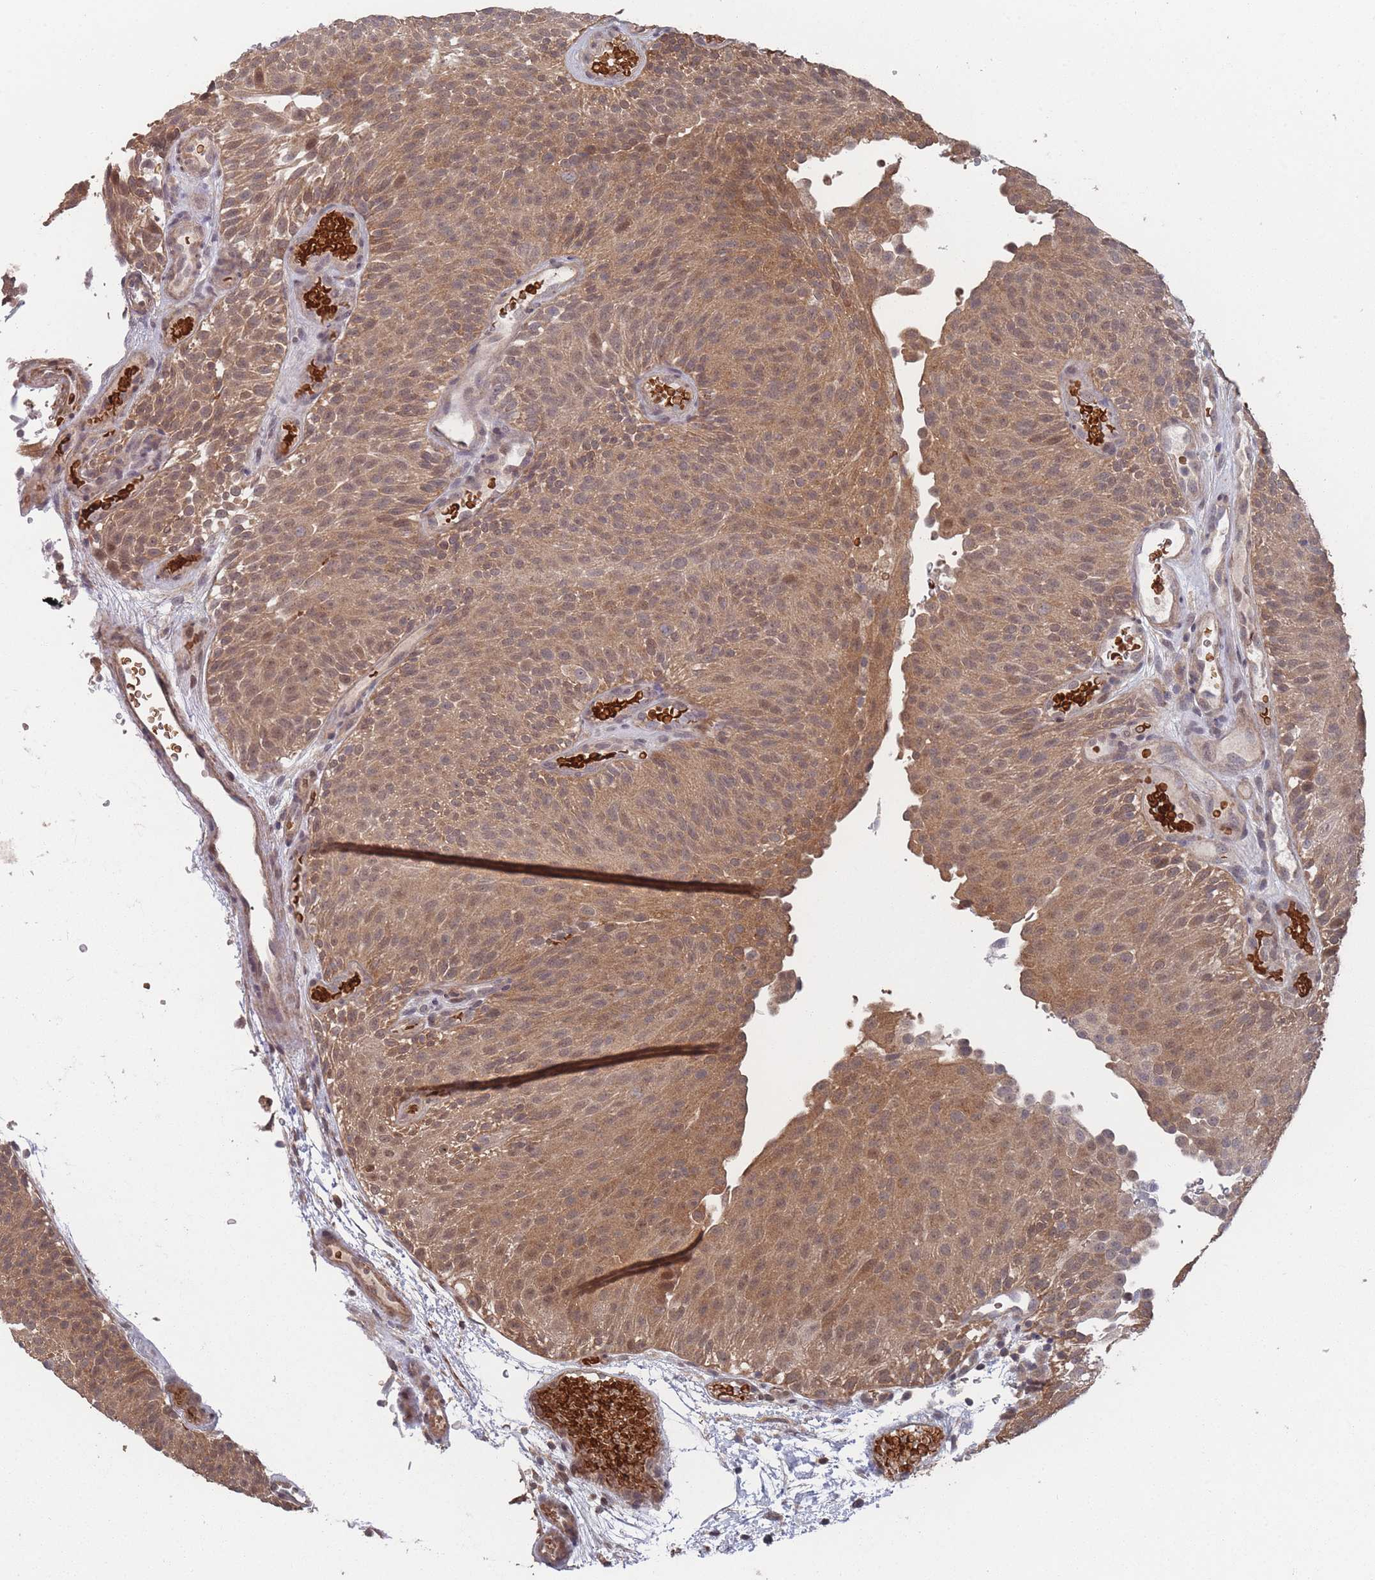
{"staining": {"intensity": "moderate", "quantity": ">75%", "location": "cytoplasmic/membranous,nuclear"}, "tissue": "urothelial cancer", "cell_type": "Tumor cells", "image_type": "cancer", "snomed": [{"axis": "morphology", "description": "Urothelial carcinoma, Low grade"}, {"axis": "topography", "description": "Urinary bladder"}], "caption": "Immunohistochemistry of low-grade urothelial carcinoma reveals medium levels of moderate cytoplasmic/membranous and nuclear positivity in approximately >75% of tumor cells.", "gene": "SF3B1", "patient": {"sex": "male", "age": 78}}